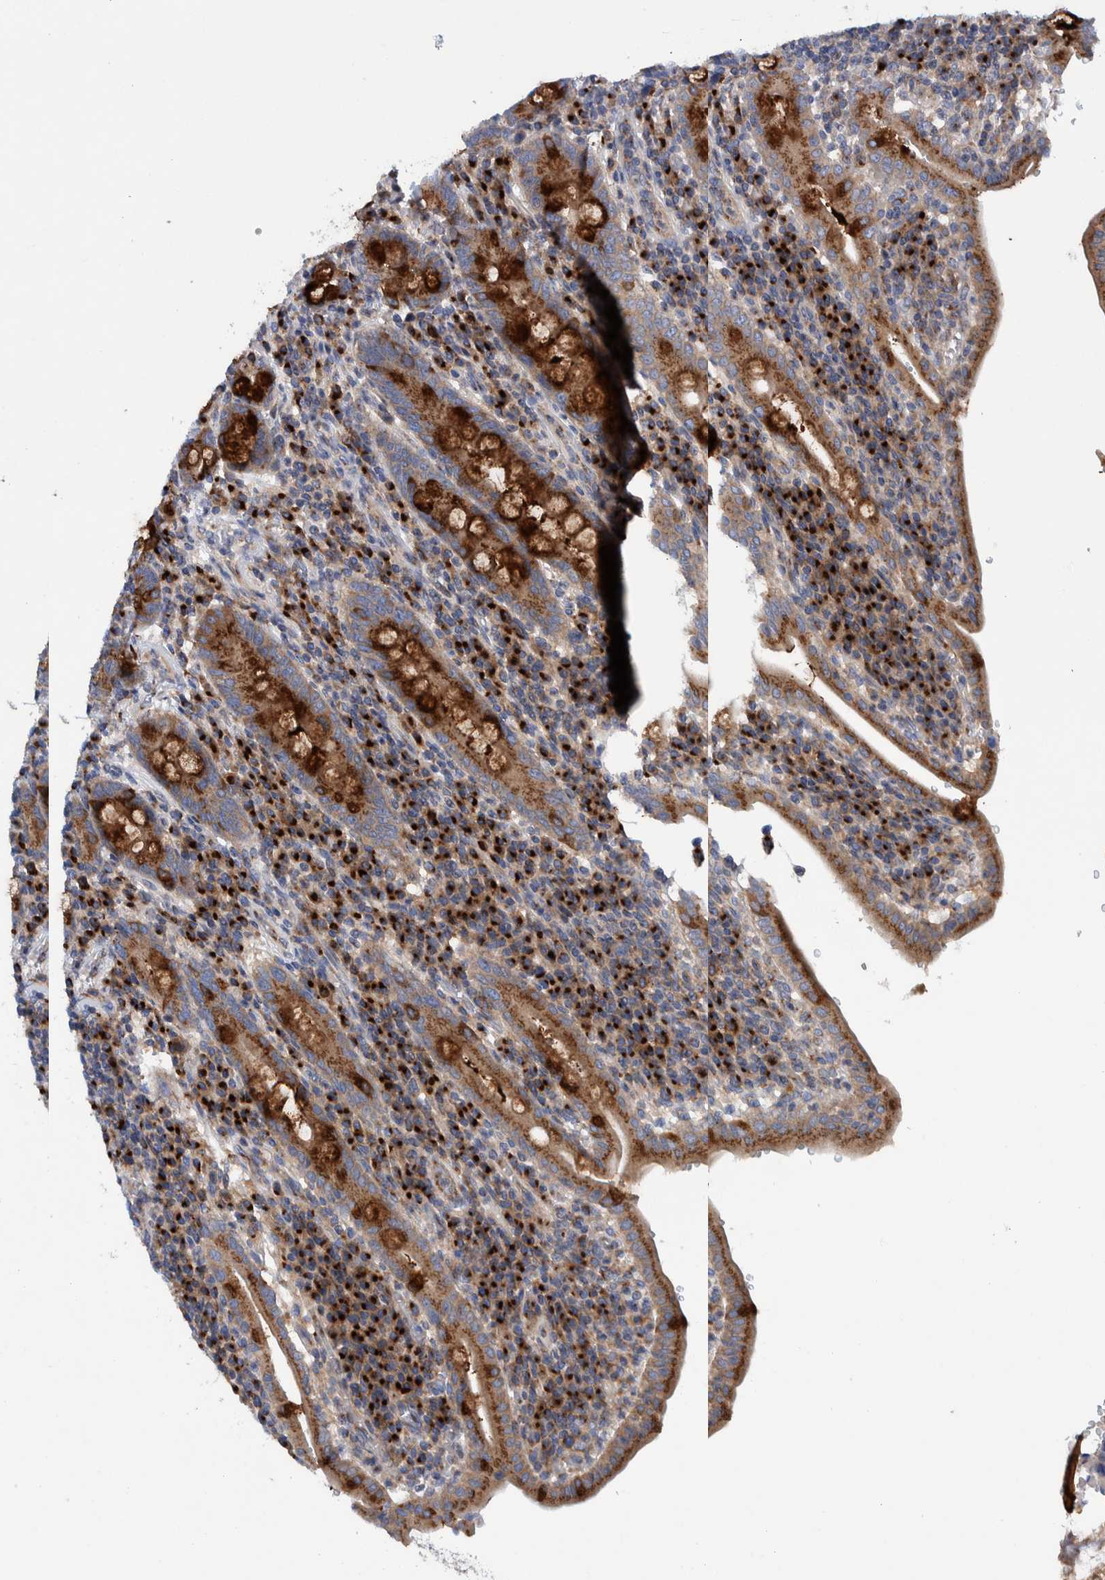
{"staining": {"intensity": "strong", "quantity": ">75%", "location": "cytoplasmic/membranous"}, "tissue": "duodenum", "cell_type": "Glandular cells", "image_type": "normal", "snomed": [{"axis": "morphology", "description": "Normal tissue, NOS"}, {"axis": "morphology", "description": "Adenocarcinoma, NOS"}, {"axis": "topography", "description": "Pancreas"}, {"axis": "topography", "description": "Duodenum"}], "caption": "Duodenum stained for a protein (brown) shows strong cytoplasmic/membranous positive expression in approximately >75% of glandular cells.", "gene": "TRIM58", "patient": {"sex": "male", "age": 50}}